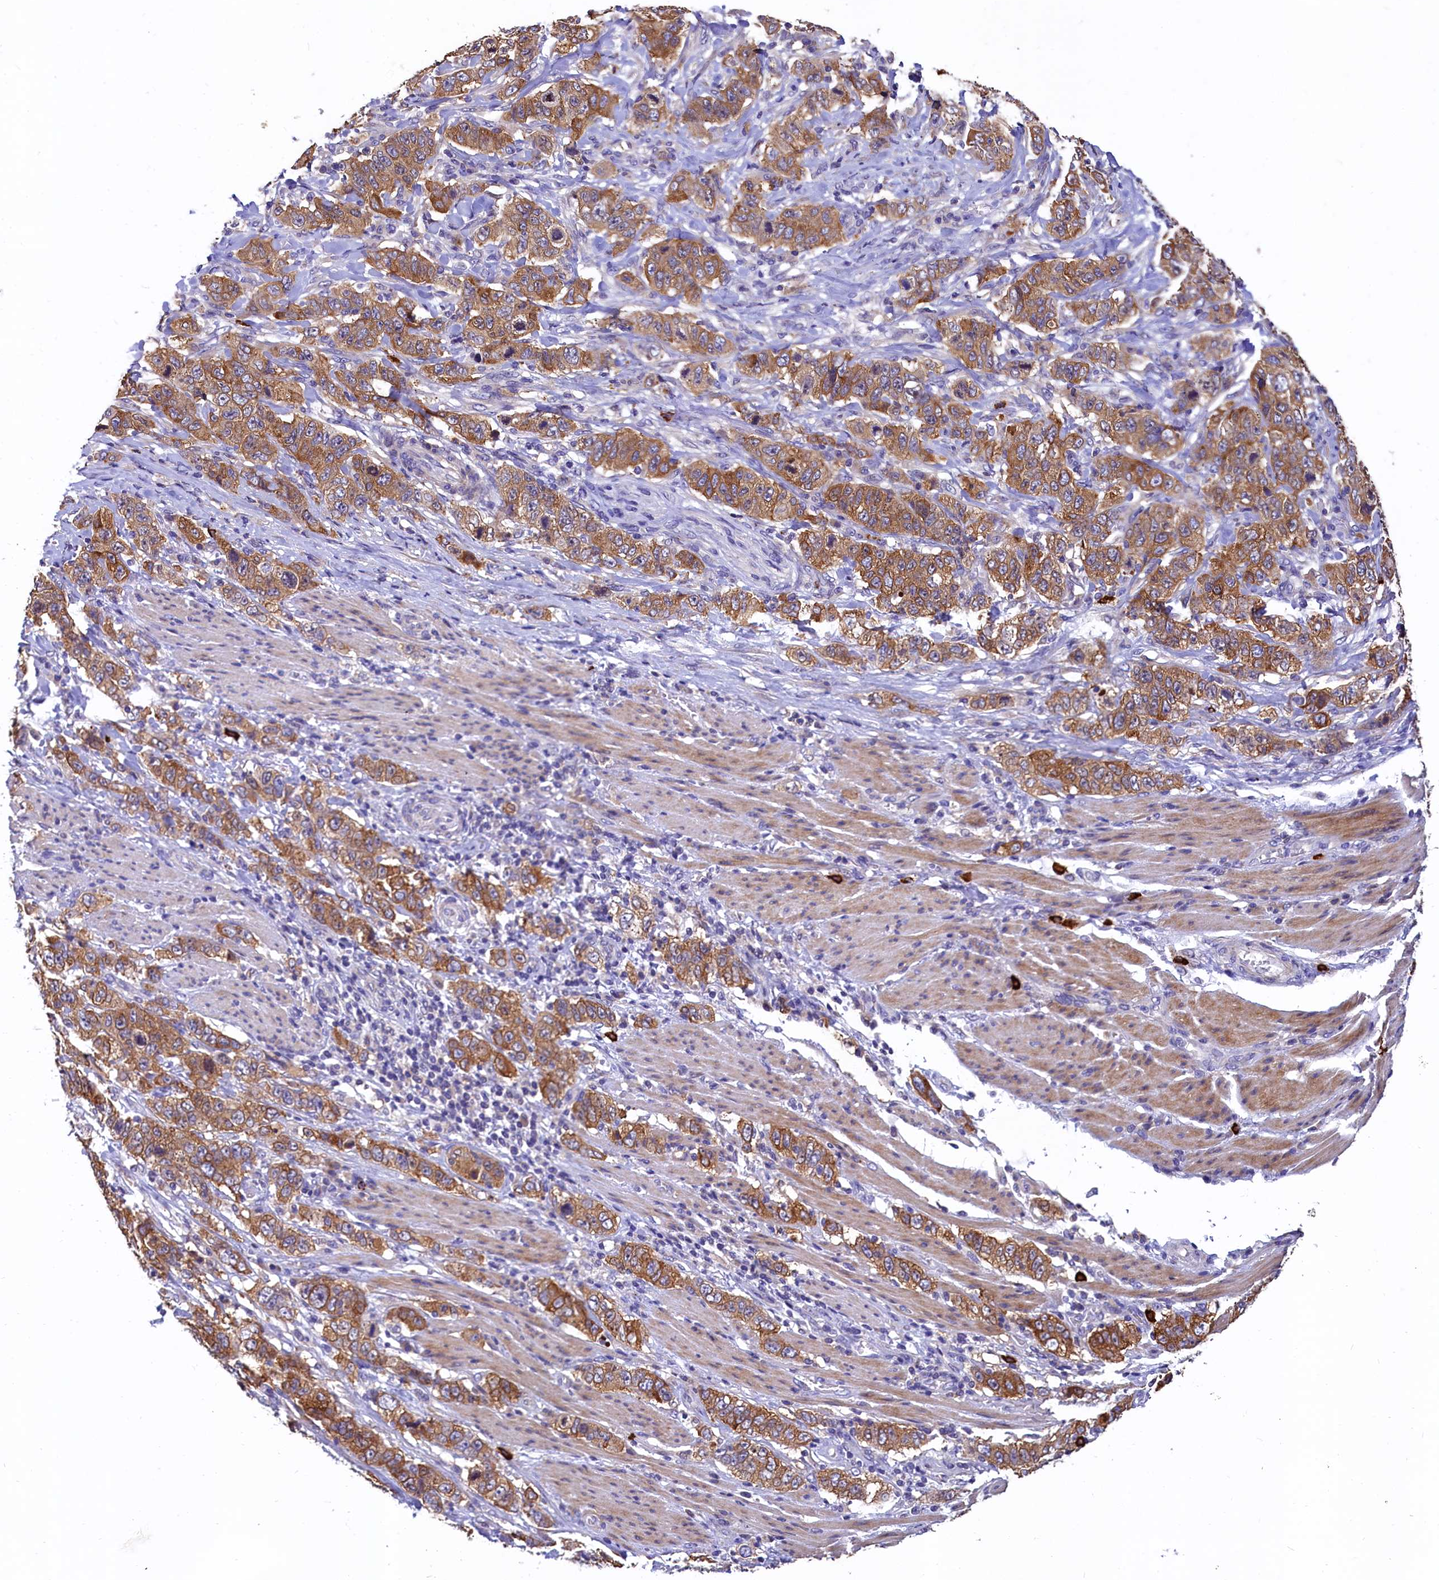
{"staining": {"intensity": "moderate", "quantity": ">75%", "location": "cytoplasmic/membranous"}, "tissue": "stomach cancer", "cell_type": "Tumor cells", "image_type": "cancer", "snomed": [{"axis": "morphology", "description": "Adenocarcinoma, NOS"}, {"axis": "topography", "description": "Stomach"}], "caption": "About >75% of tumor cells in human stomach cancer show moderate cytoplasmic/membranous protein staining as visualized by brown immunohistochemical staining.", "gene": "EPS8L2", "patient": {"sex": "male", "age": 48}}